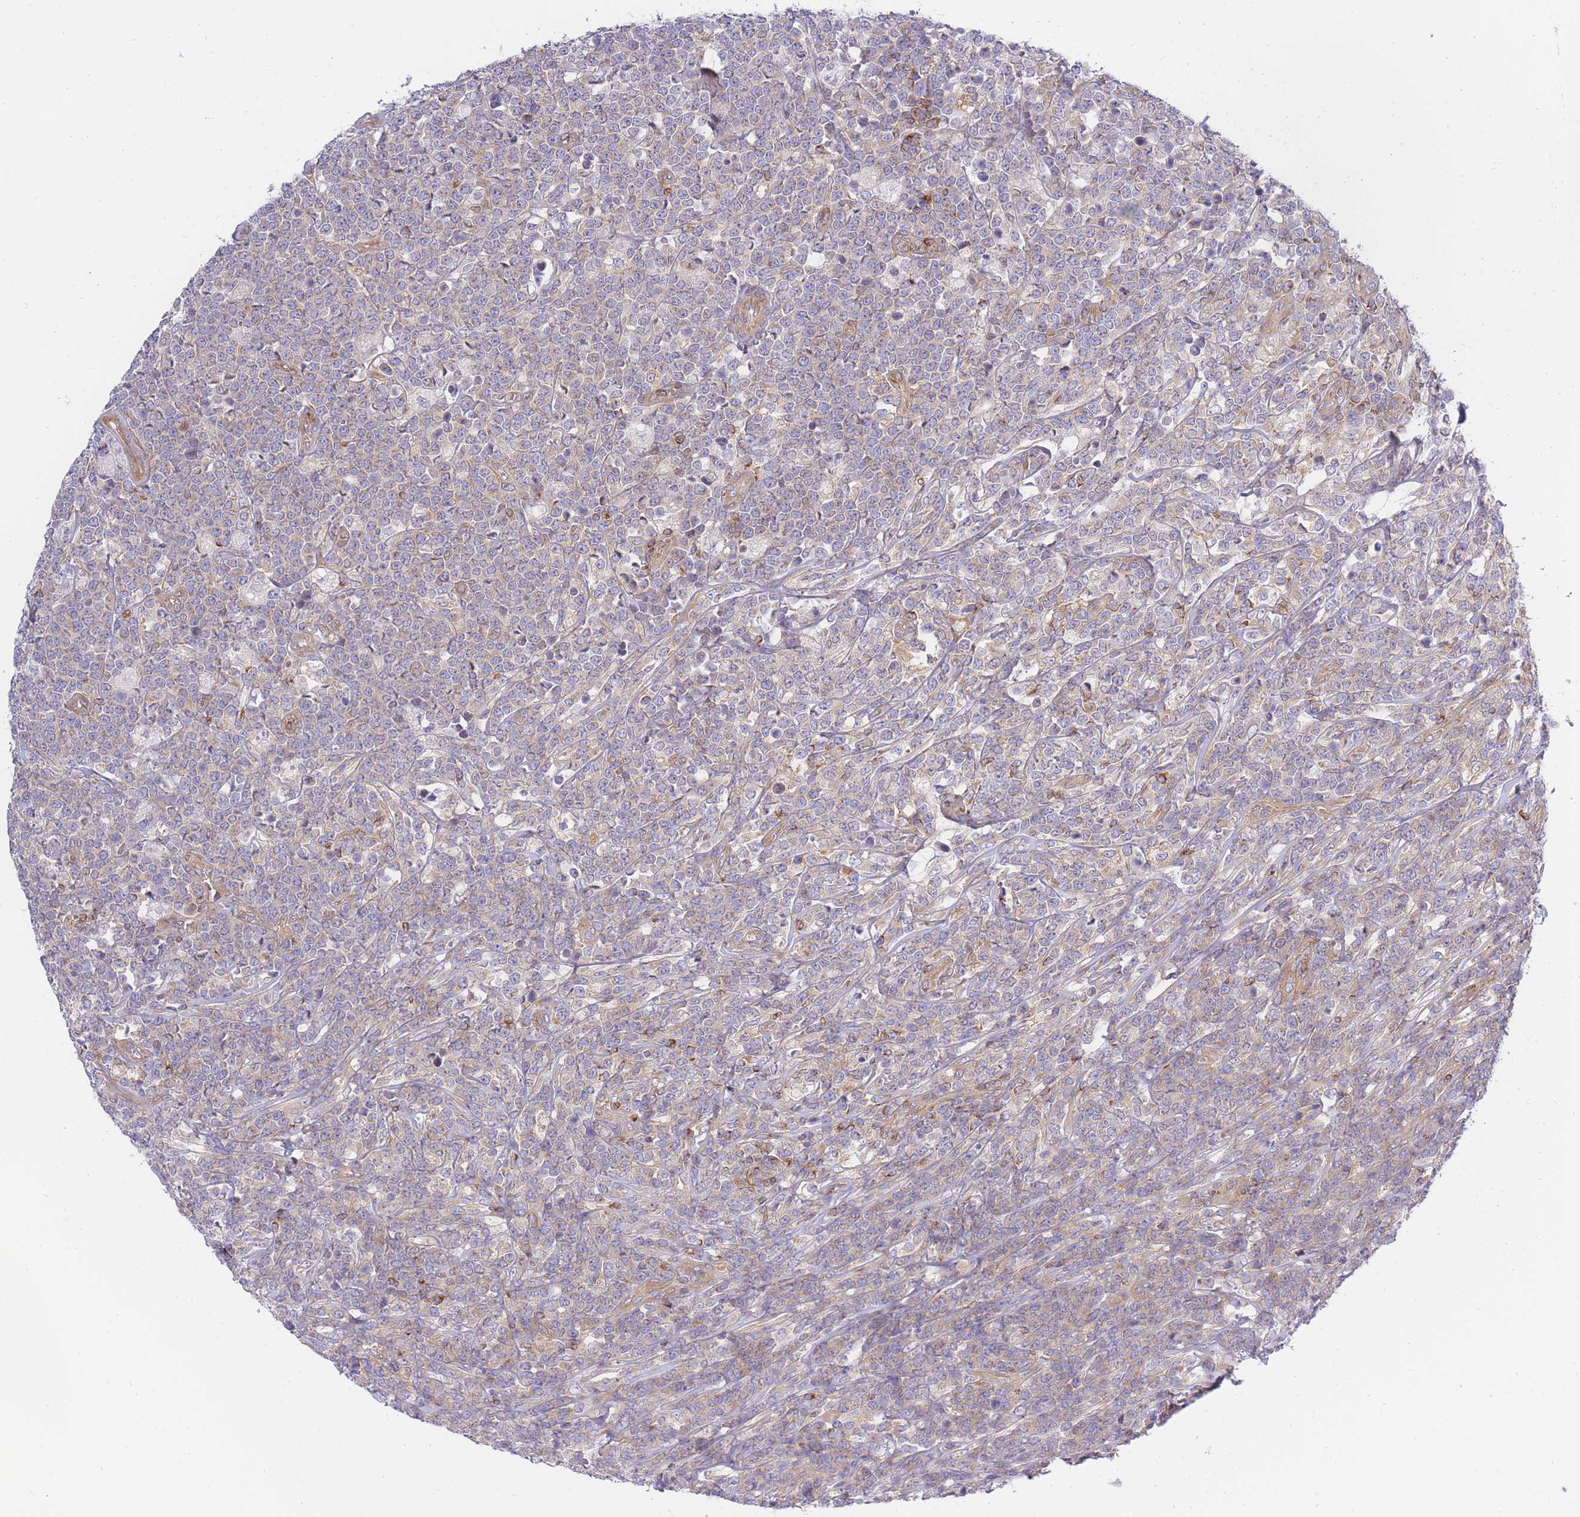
{"staining": {"intensity": "weak", "quantity": "25%-75%", "location": "cytoplasmic/membranous"}, "tissue": "lymphoma", "cell_type": "Tumor cells", "image_type": "cancer", "snomed": [{"axis": "morphology", "description": "Malignant lymphoma, non-Hodgkin's type, High grade"}, {"axis": "topography", "description": "Small intestine"}], "caption": "An immunohistochemistry (IHC) photomicrograph of tumor tissue is shown. Protein staining in brown shows weak cytoplasmic/membranous positivity in high-grade malignant lymphoma, non-Hodgkin's type within tumor cells.", "gene": "REM1", "patient": {"sex": "male", "age": 8}}